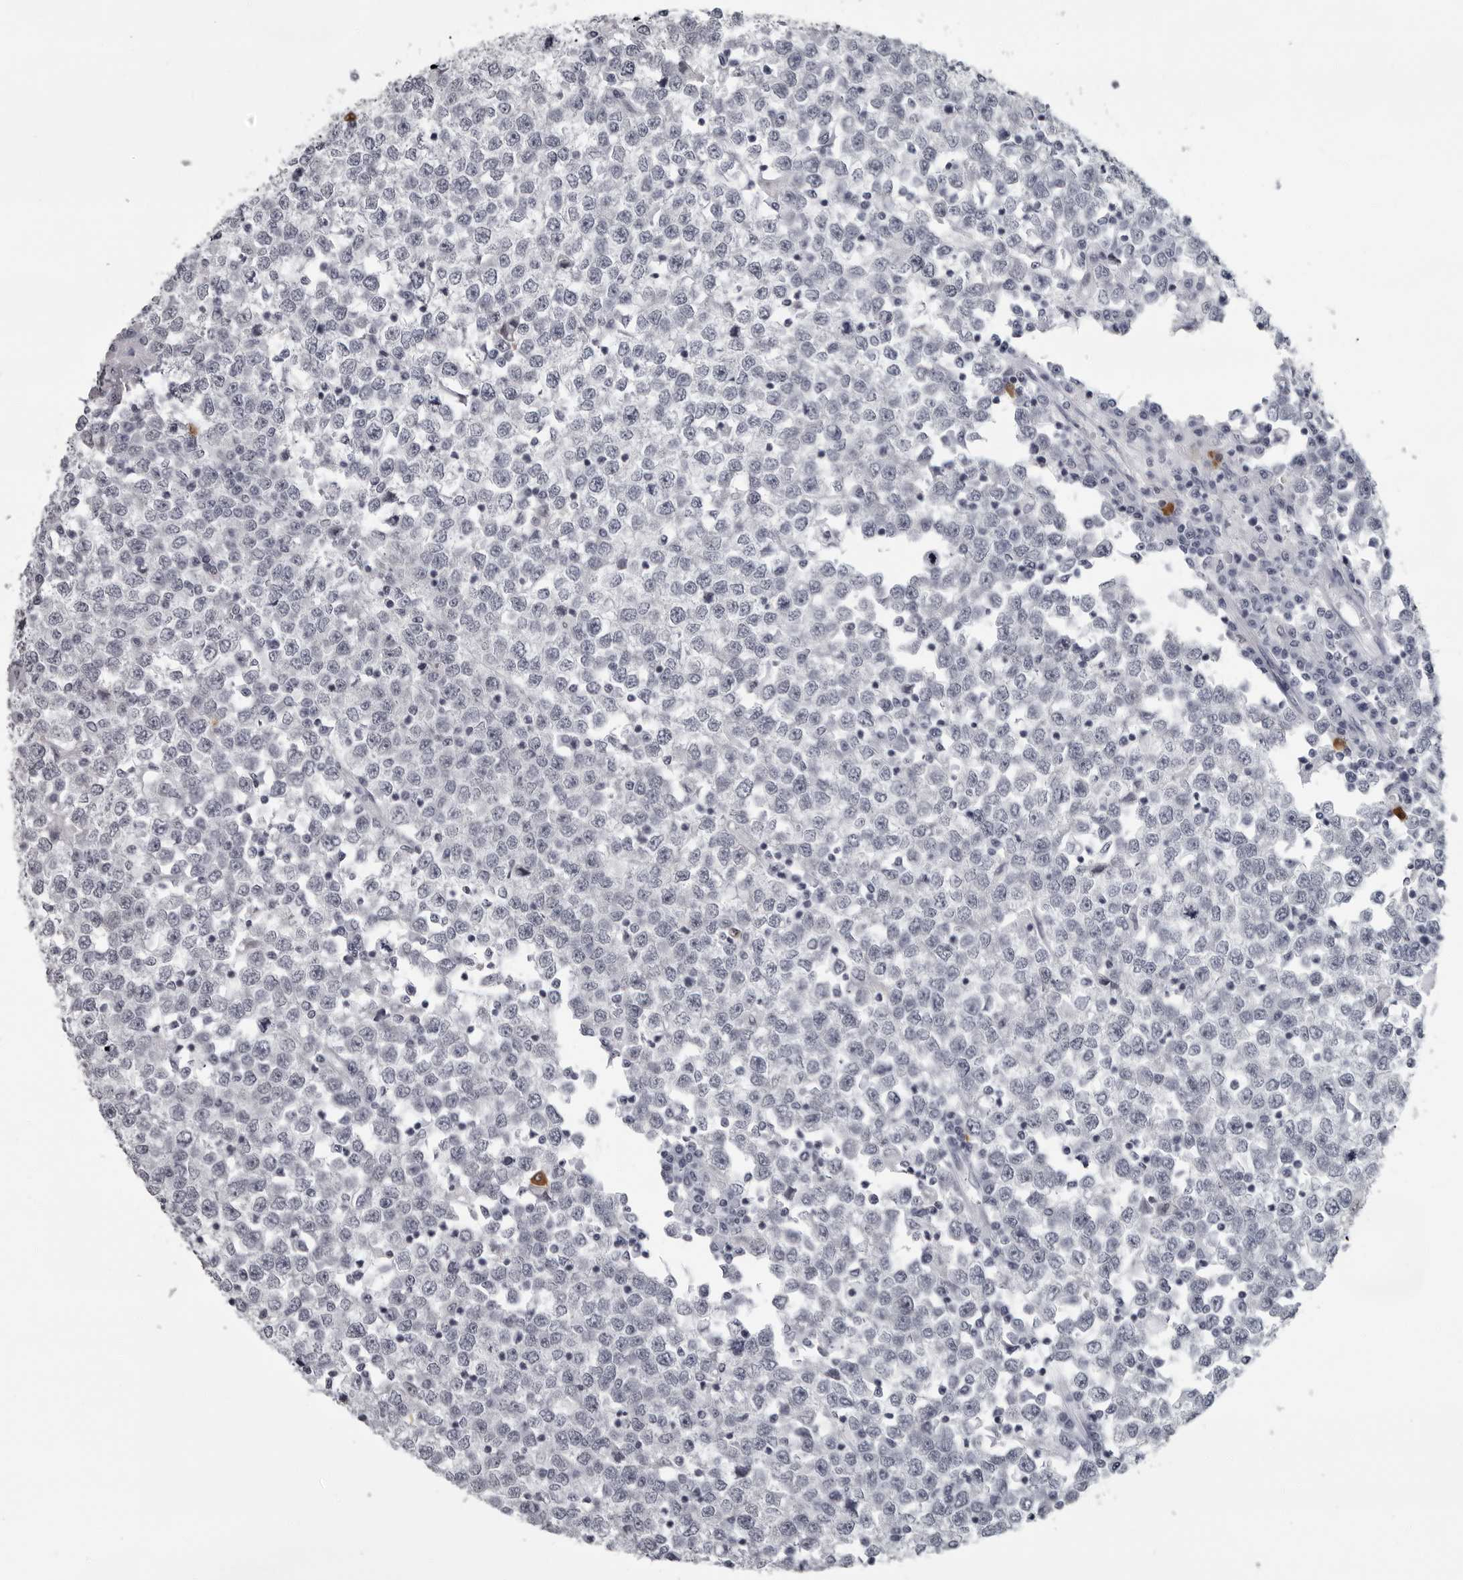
{"staining": {"intensity": "negative", "quantity": "none", "location": "none"}, "tissue": "testis cancer", "cell_type": "Tumor cells", "image_type": "cancer", "snomed": [{"axis": "morphology", "description": "Seminoma, NOS"}, {"axis": "topography", "description": "Testis"}], "caption": "Immunohistochemistry (IHC) histopathology image of seminoma (testis) stained for a protein (brown), which reveals no expression in tumor cells. The staining is performed using DAB (3,3'-diaminobenzidine) brown chromogen with nuclei counter-stained in using hematoxylin.", "gene": "LZIC", "patient": {"sex": "male", "age": 65}}